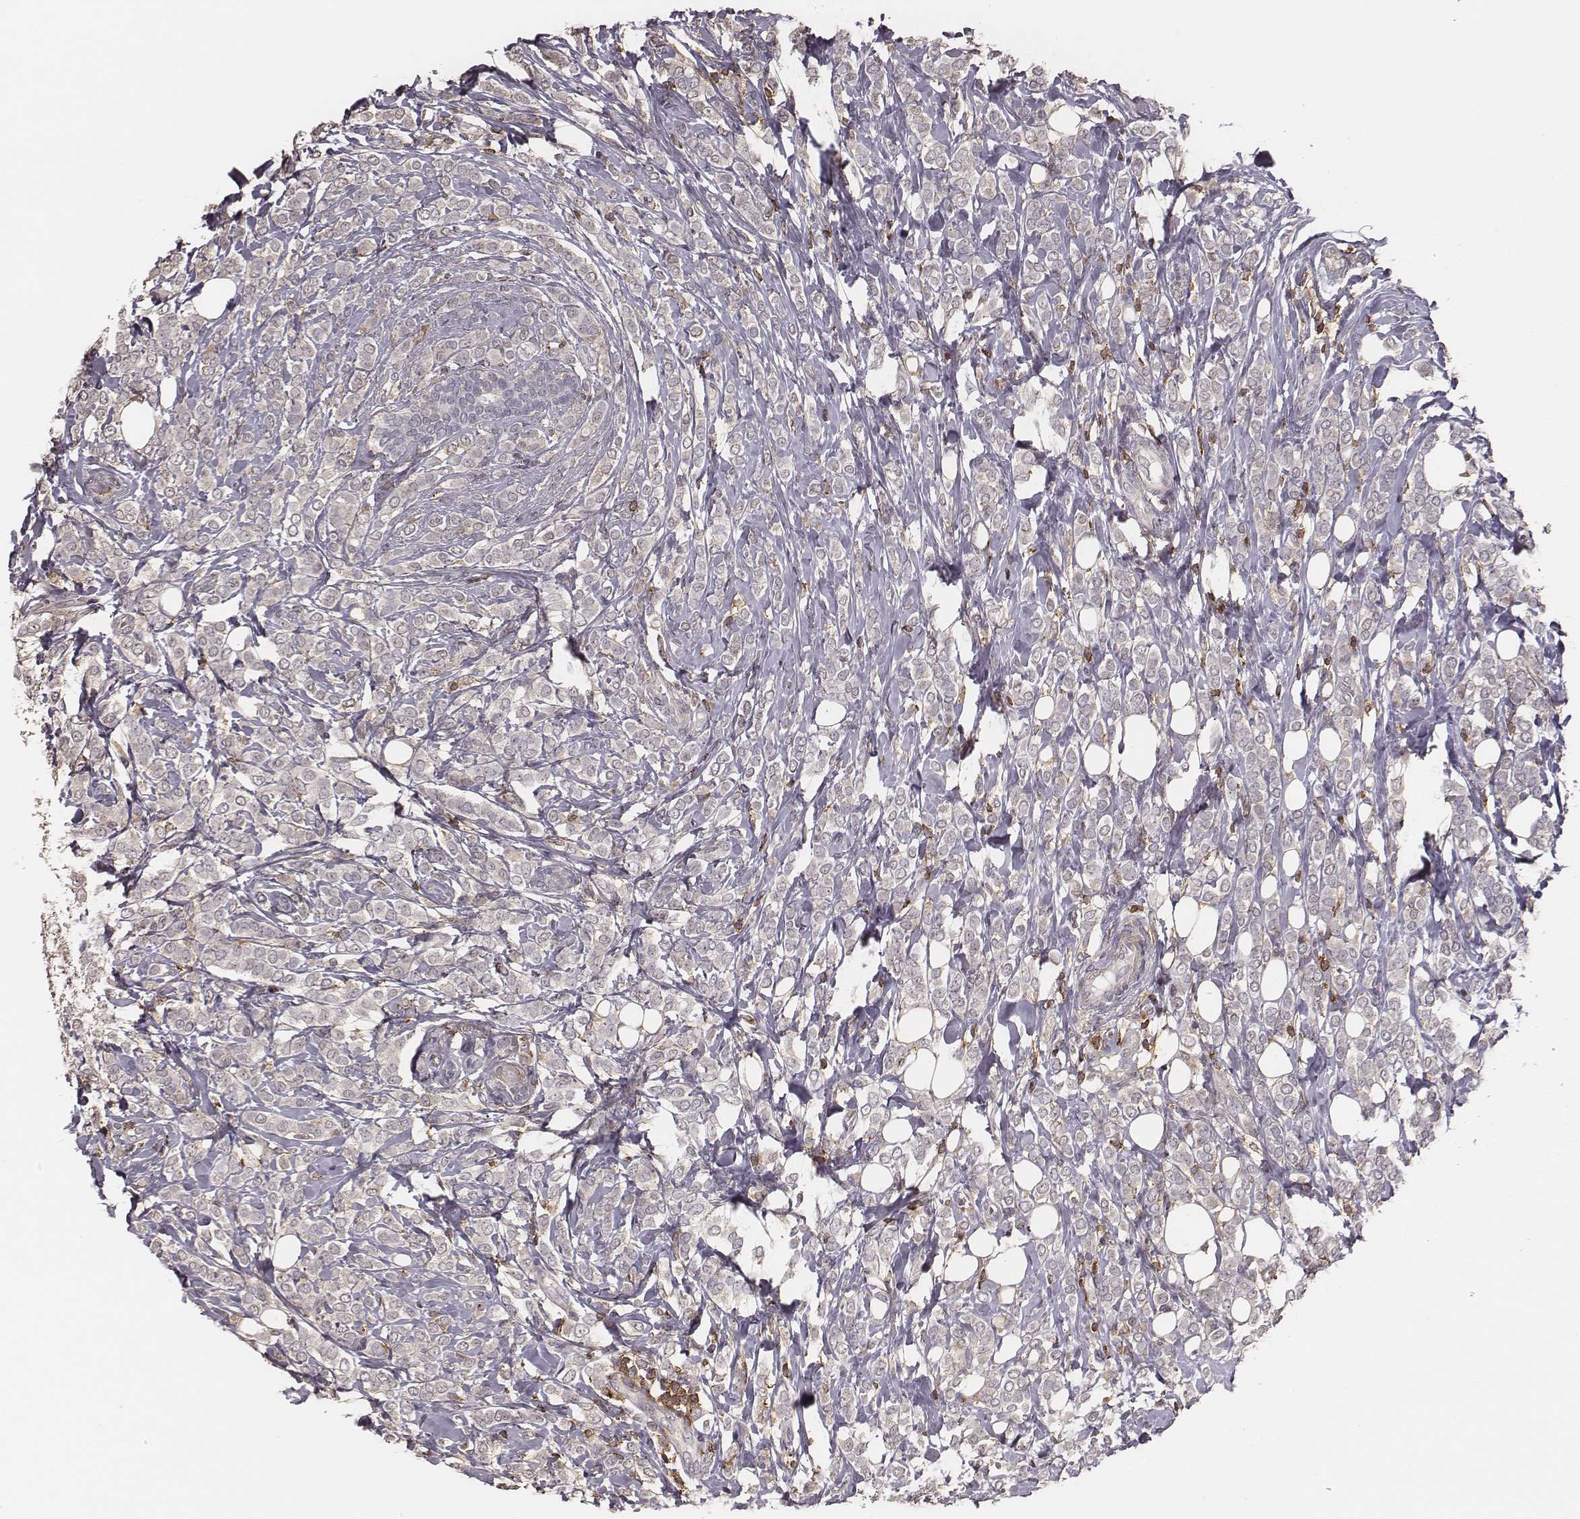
{"staining": {"intensity": "negative", "quantity": "none", "location": "none"}, "tissue": "breast cancer", "cell_type": "Tumor cells", "image_type": "cancer", "snomed": [{"axis": "morphology", "description": "Lobular carcinoma"}, {"axis": "topography", "description": "Breast"}], "caption": "This image is of breast lobular carcinoma stained with immunohistochemistry to label a protein in brown with the nuclei are counter-stained blue. There is no staining in tumor cells. (Brightfield microscopy of DAB immunohistochemistry (IHC) at high magnification).", "gene": "PILRA", "patient": {"sex": "female", "age": 49}}